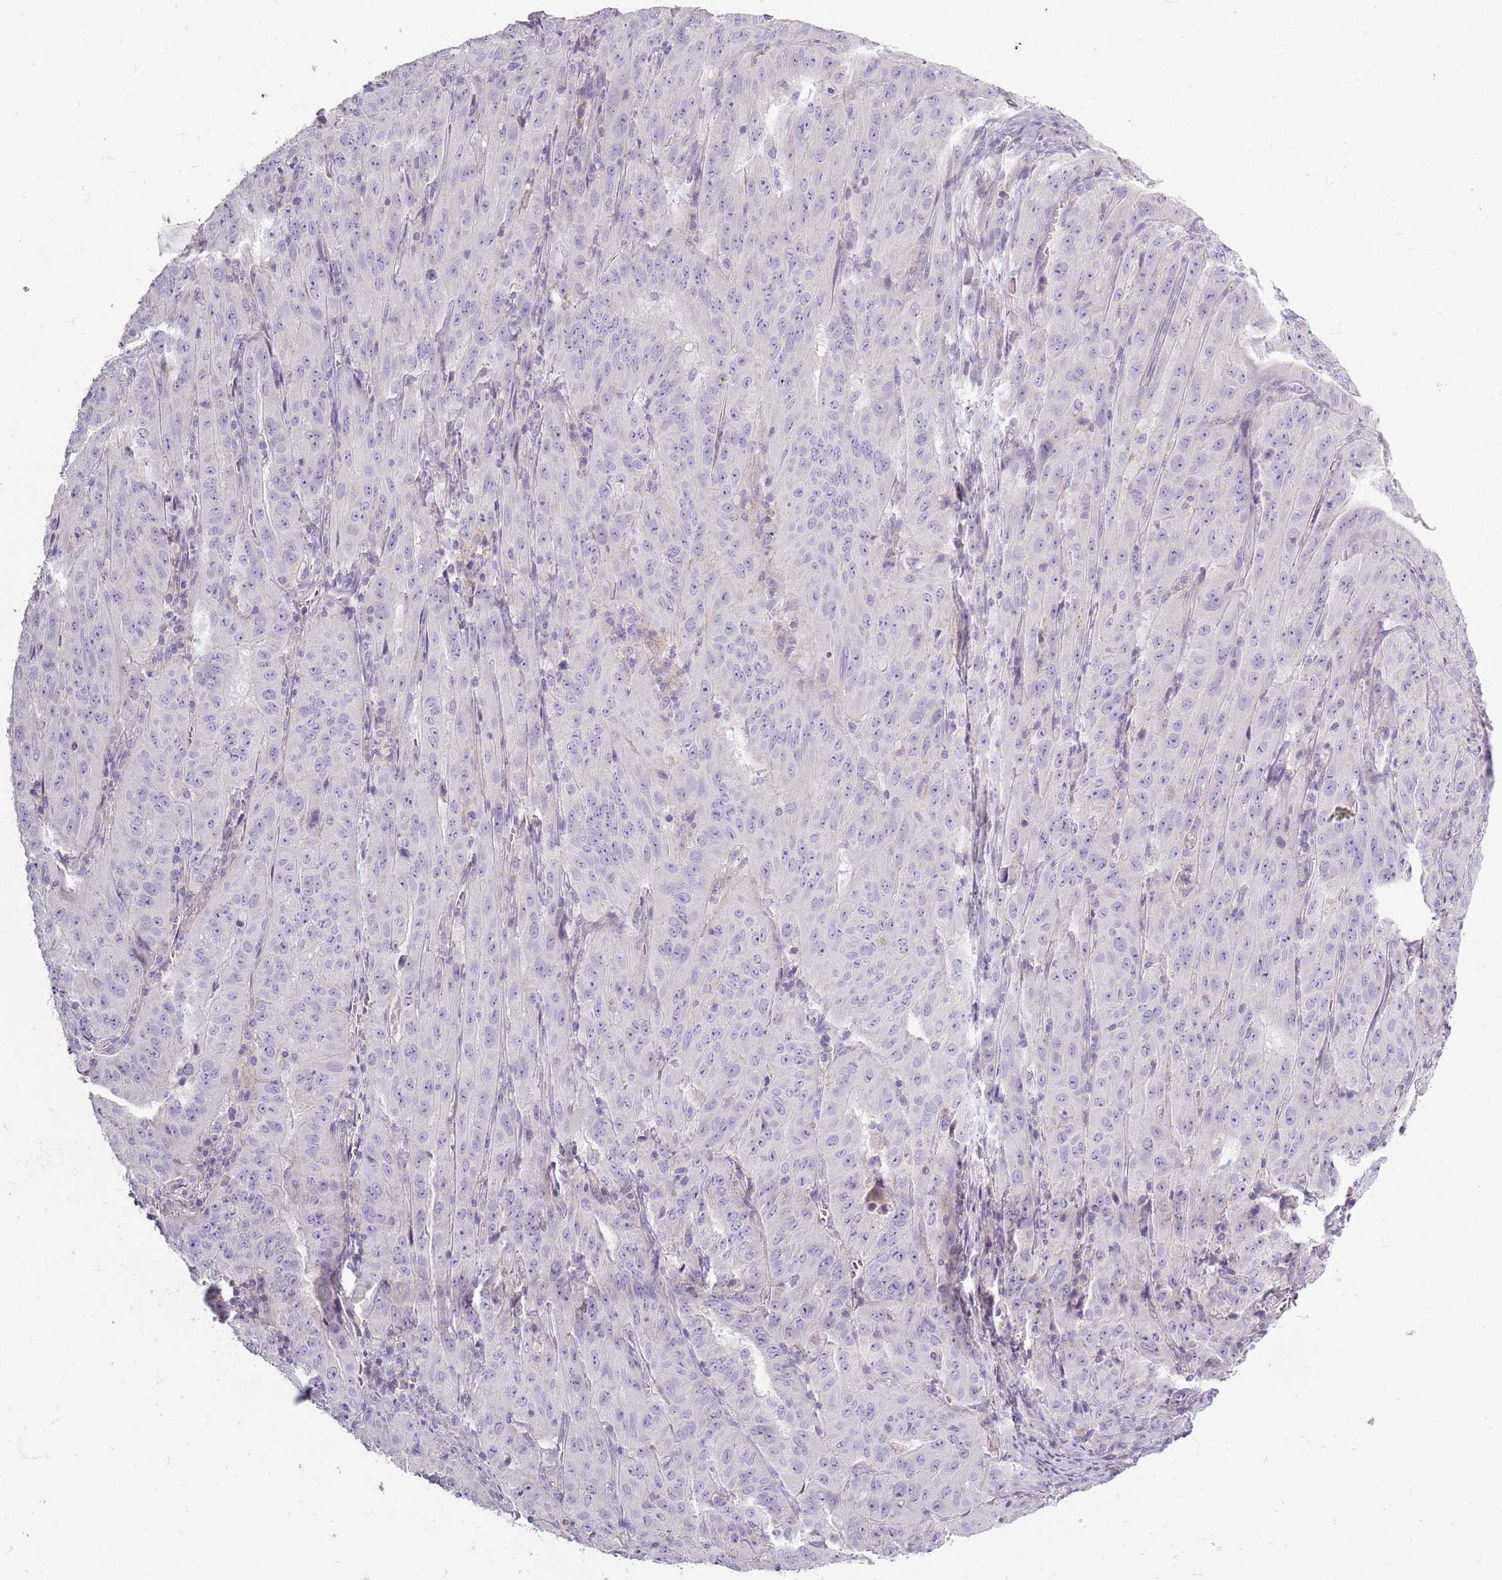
{"staining": {"intensity": "negative", "quantity": "none", "location": "none"}, "tissue": "pancreatic cancer", "cell_type": "Tumor cells", "image_type": "cancer", "snomed": [{"axis": "morphology", "description": "Adenocarcinoma, NOS"}, {"axis": "topography", "description": "Pancreas"}], "caption": "This is an immunohistochemistry (IHC) histopathology image of pancreatic cancer. There is no positivity in tumor cells.", "gene": "SYNGR3", "patient": {"sex": "male", "age": 63}}